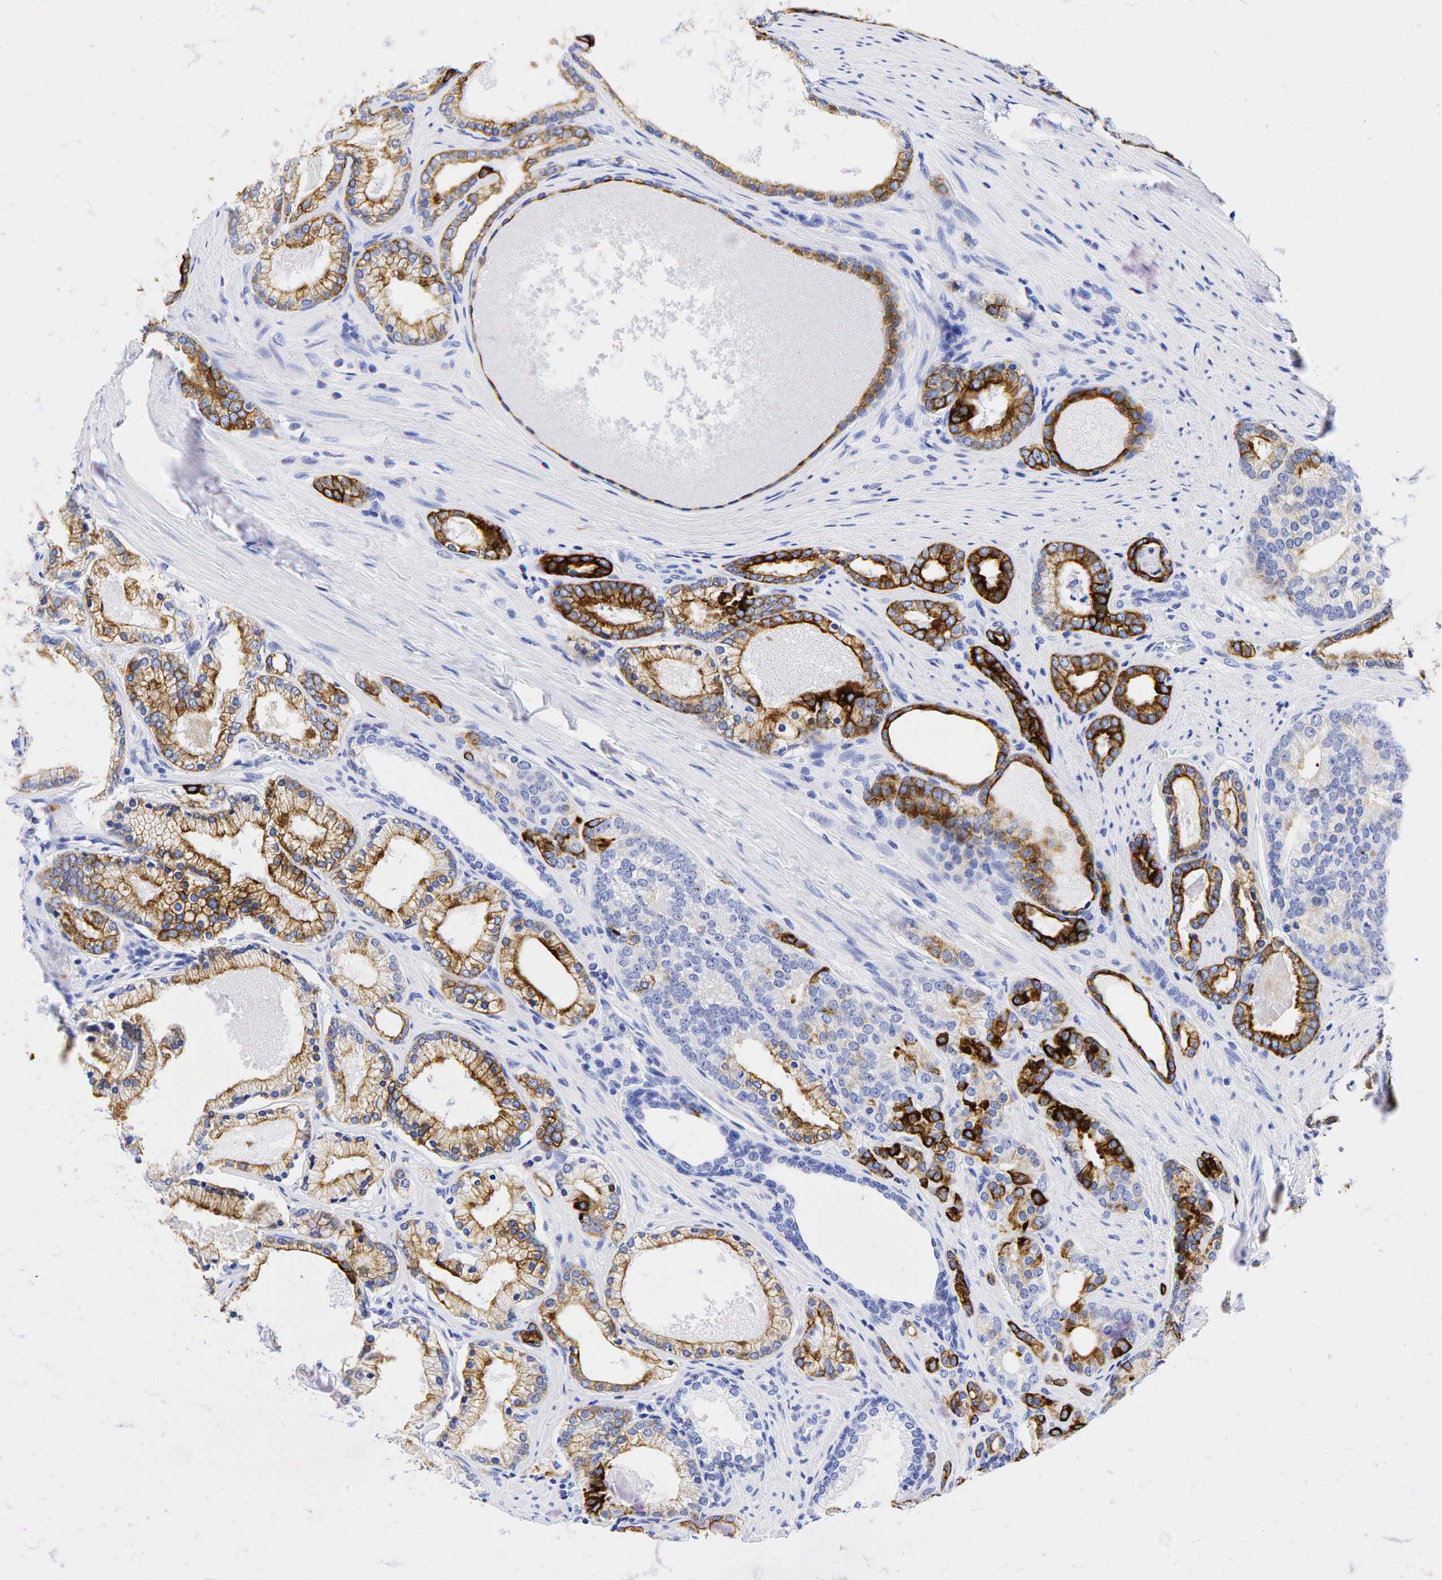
{"staining": {"intensity": "strong", "quantity": "25%-75%", "location": "cytoplasmic/membranous"}, "tissue": "prostate cancer", "cell_type": "Tumor cells", "image_type": "cancer", "snomed": [{"axis": "morphology", "description": "Adenocarcinoma, Low grade"}, {"axis": "topography", "description": "Prostate"}], "caption": "IHC micrograph of neoplastic tissue: adenocarcinoma (low-grade) (prostate) stained using IHC demonstrates high levels of strong protein expression localized specifically in the cytoplasmic/membranous of tumor cells, appearing as a cytoplasmic/membranous brown color.", "gene": "KRT19", "patient": {"sex": "male", "age": 71}}